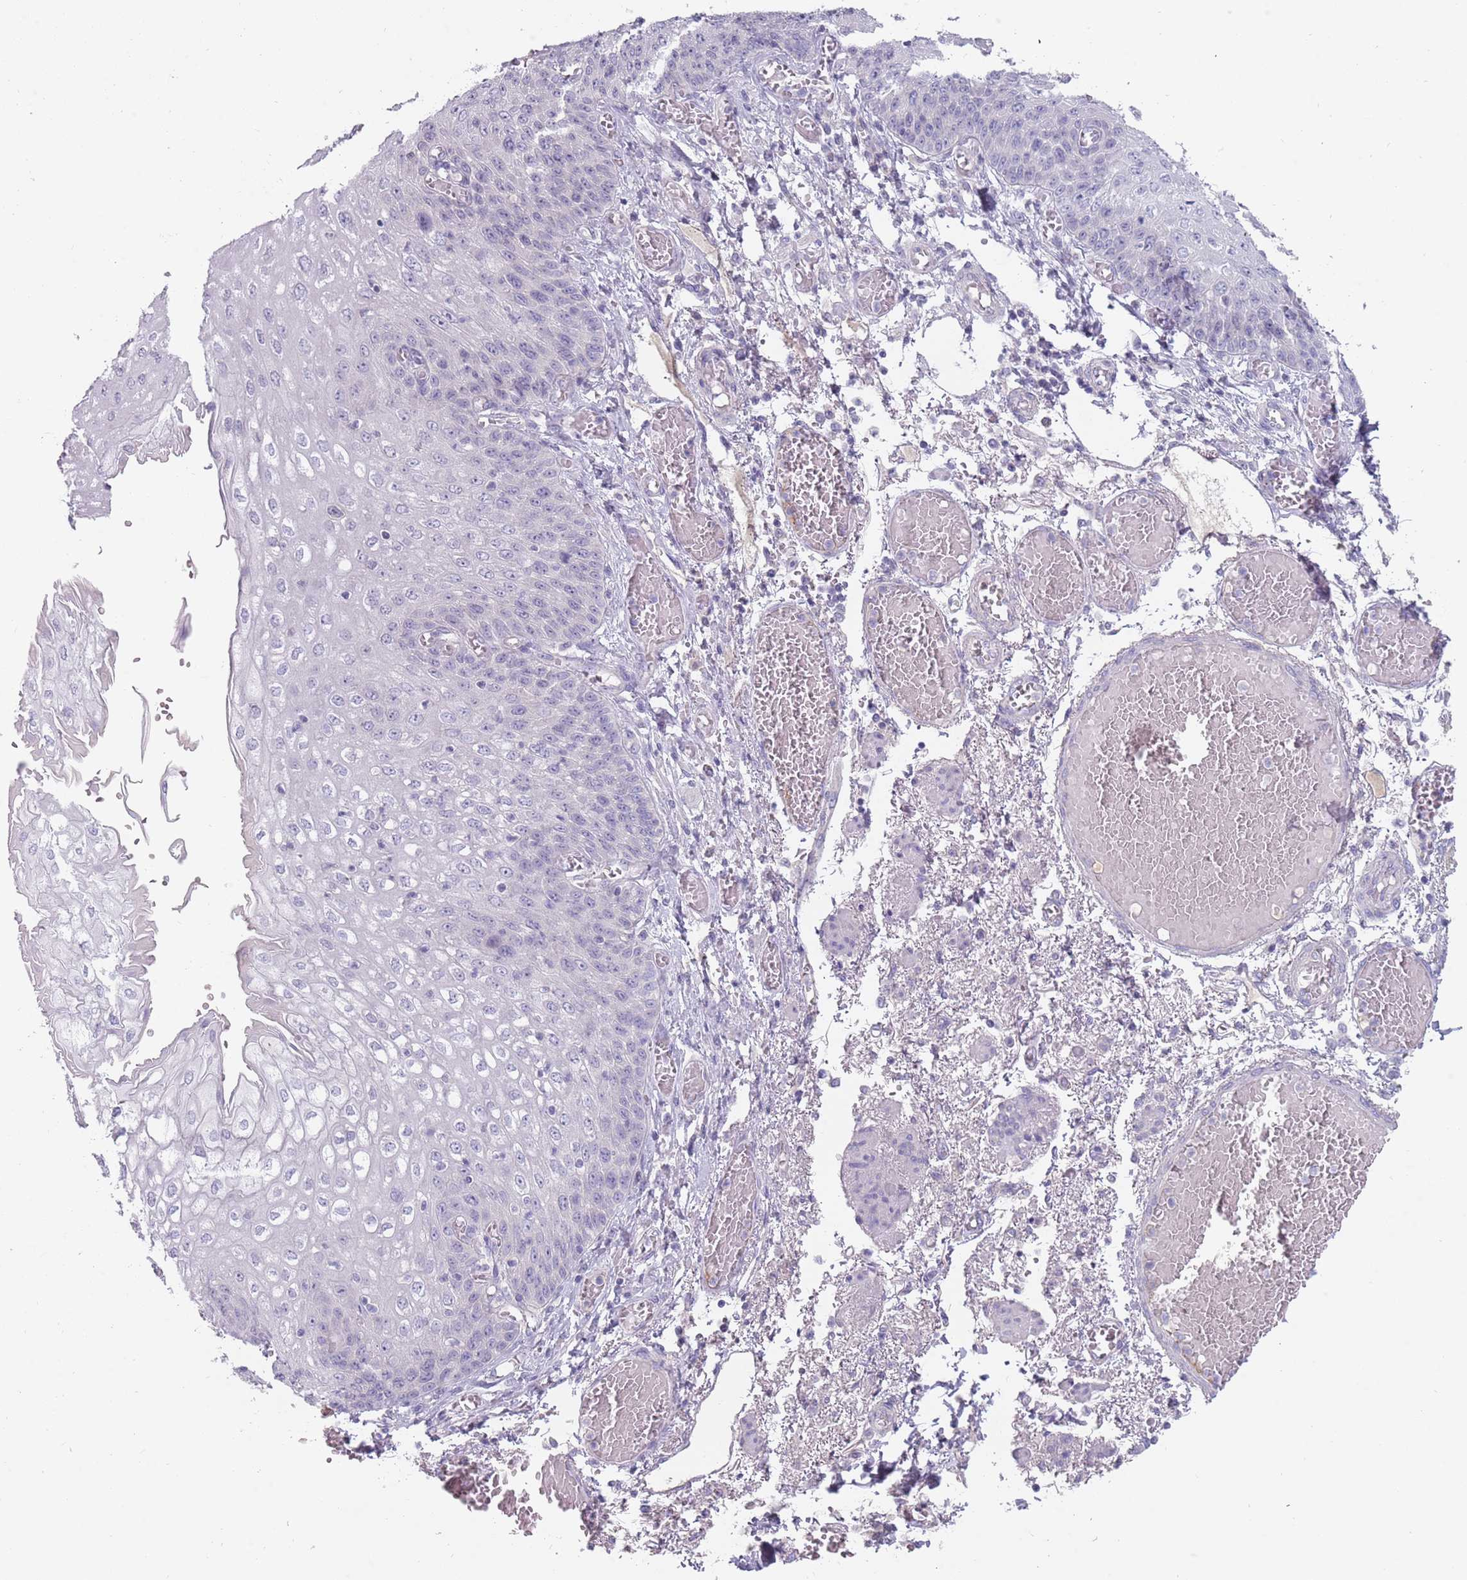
{"staining": {"intensity": "negative", "quantity": "none", "location": "none"}, "tissue": "esophagus", "cell_type": "Squamous epithelial cells", "image_type": "normal", "snomed": [{"axis": "morphology", "description": "Normal tissue, NOS"}, {"axis": "topography", "description": "Esophagus"}], "caption": "This image is of normal esophagus stained with IHC to label a protein in brown with the nuclei are counter-stained blue. There is no expression in squamous epithelial cells.", "gene": "DDX4", "patient": {"sex": "male", "age": 81}}